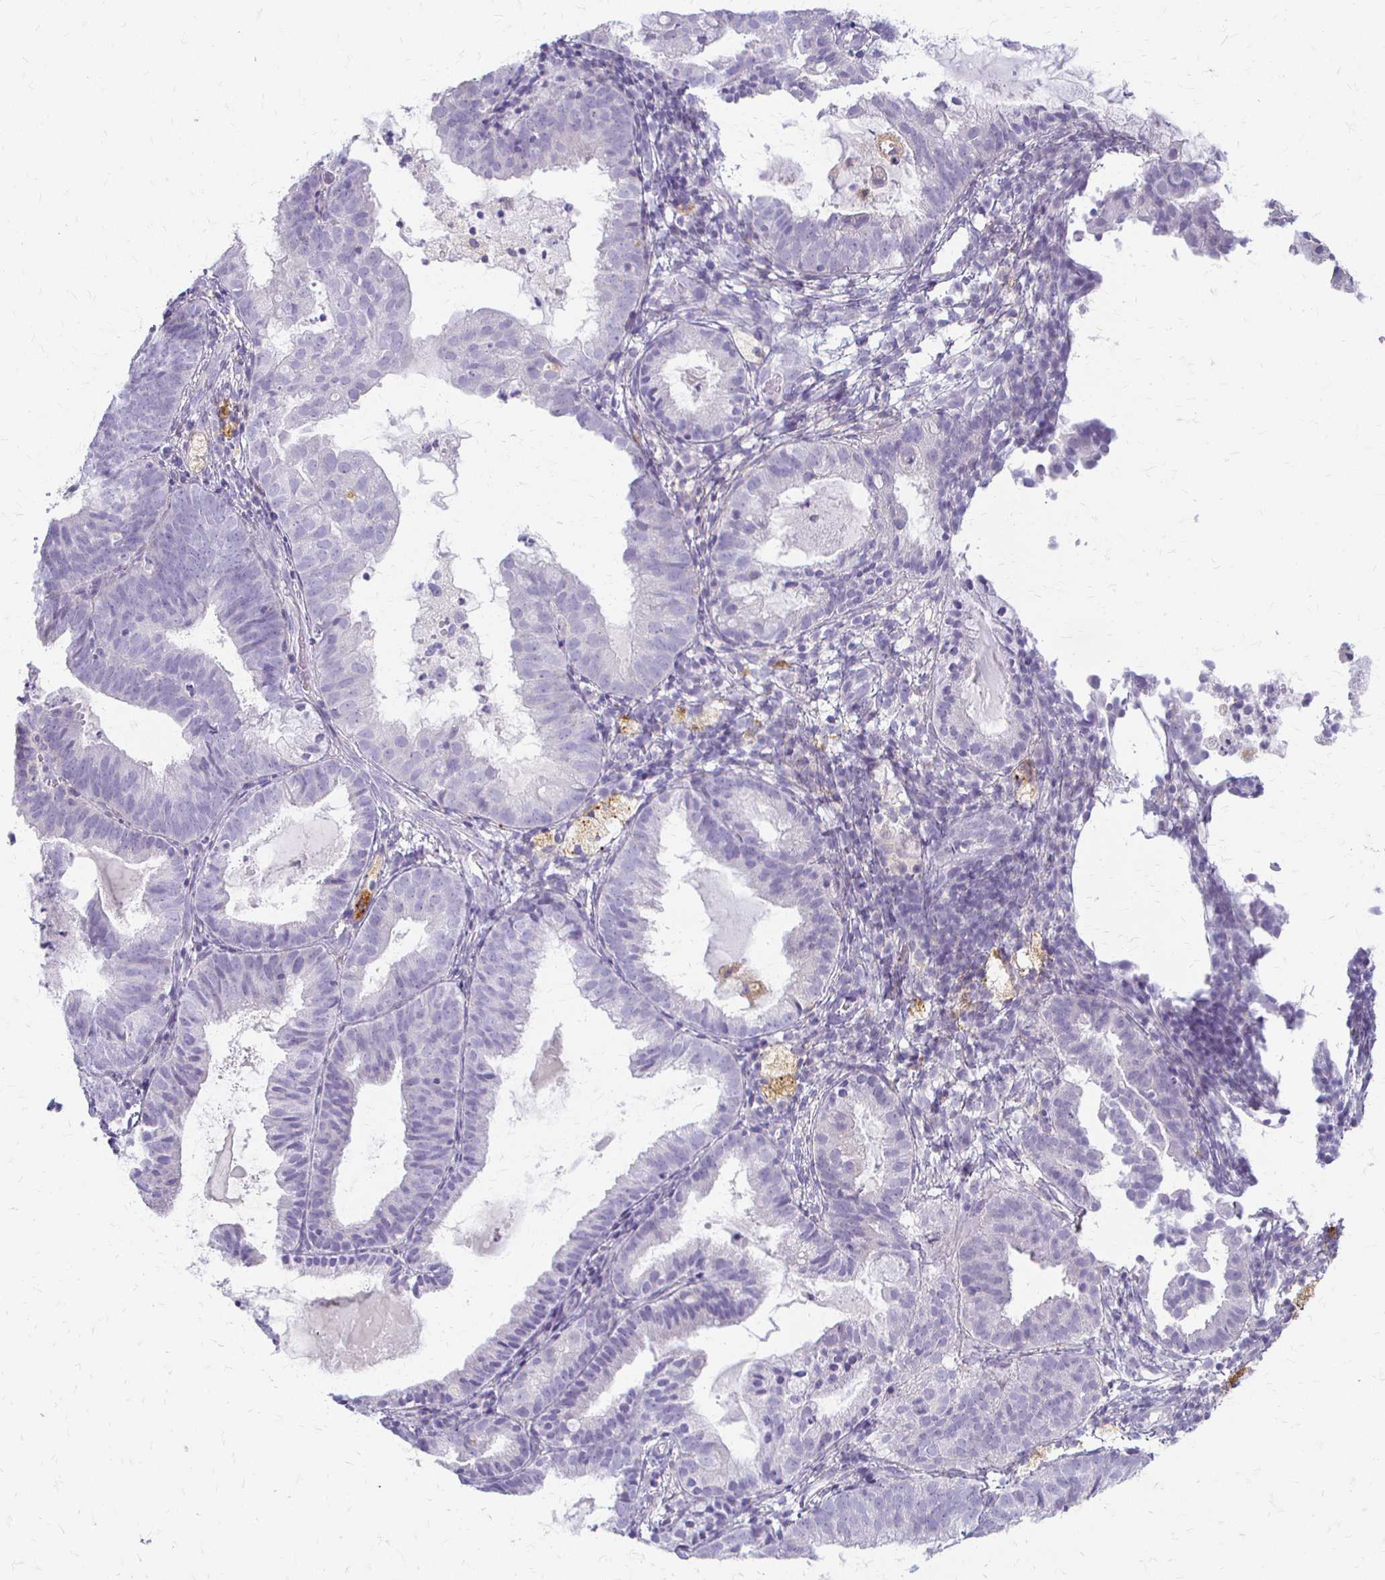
{"staining": {"intensity": "negative", "quantity": "none", "location": "none"}, "tissue": "endometrial cancer", "cell_type": "Tumor cells", "image_type": "cancer", "snomed": [{"axis": "morphology", "description": "Adenocarcinoma, NOS"}, {"axis": "topography", "description": "Endometrium"}], "caption": "This is an immunohistochemistry photomicrograph of human endometrial cancer (adenocarcinoma). There is no expression in tumor cells.", "gene": "ACP5", "patient": {"sex": "female", "age": 80}}